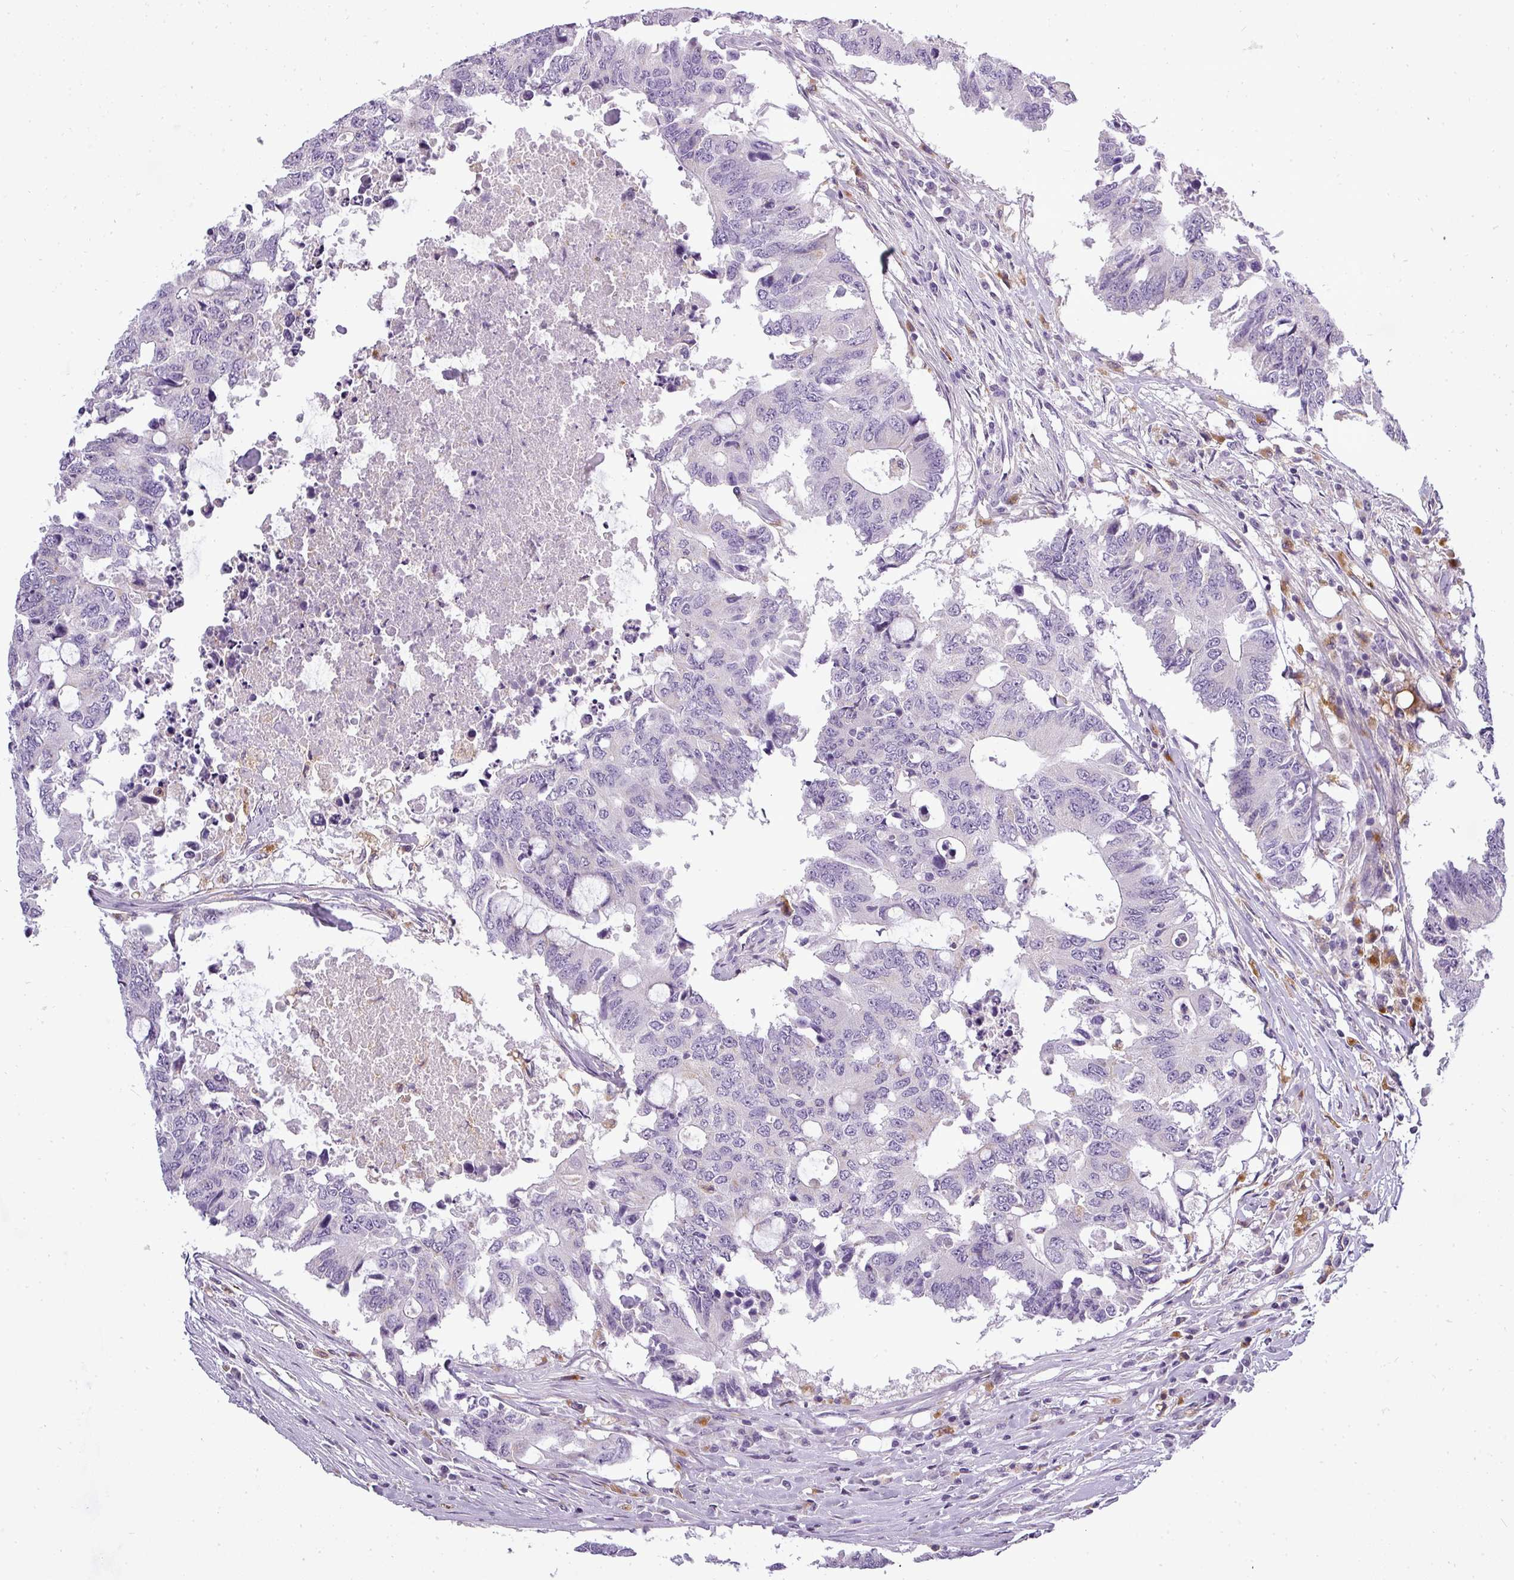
{"staining": {"intensity": "negative", "quantity": "none", "location": "none"}, "tissue": "colorectal cancer", "cell_type": "Tumor cells", "image_type": "cancer", "snomed": [{"axis": "morphology", "description": "Adenocarcinoma, NOS"}, {"axis": "topography", "description": "Colon"}], "caption": "IHC of adenocarcinoma (colorectal) exhibits no staining in tumor cells.", "gene": "ATP6V1D", "patient": {"sex": "male", "age": 71}}